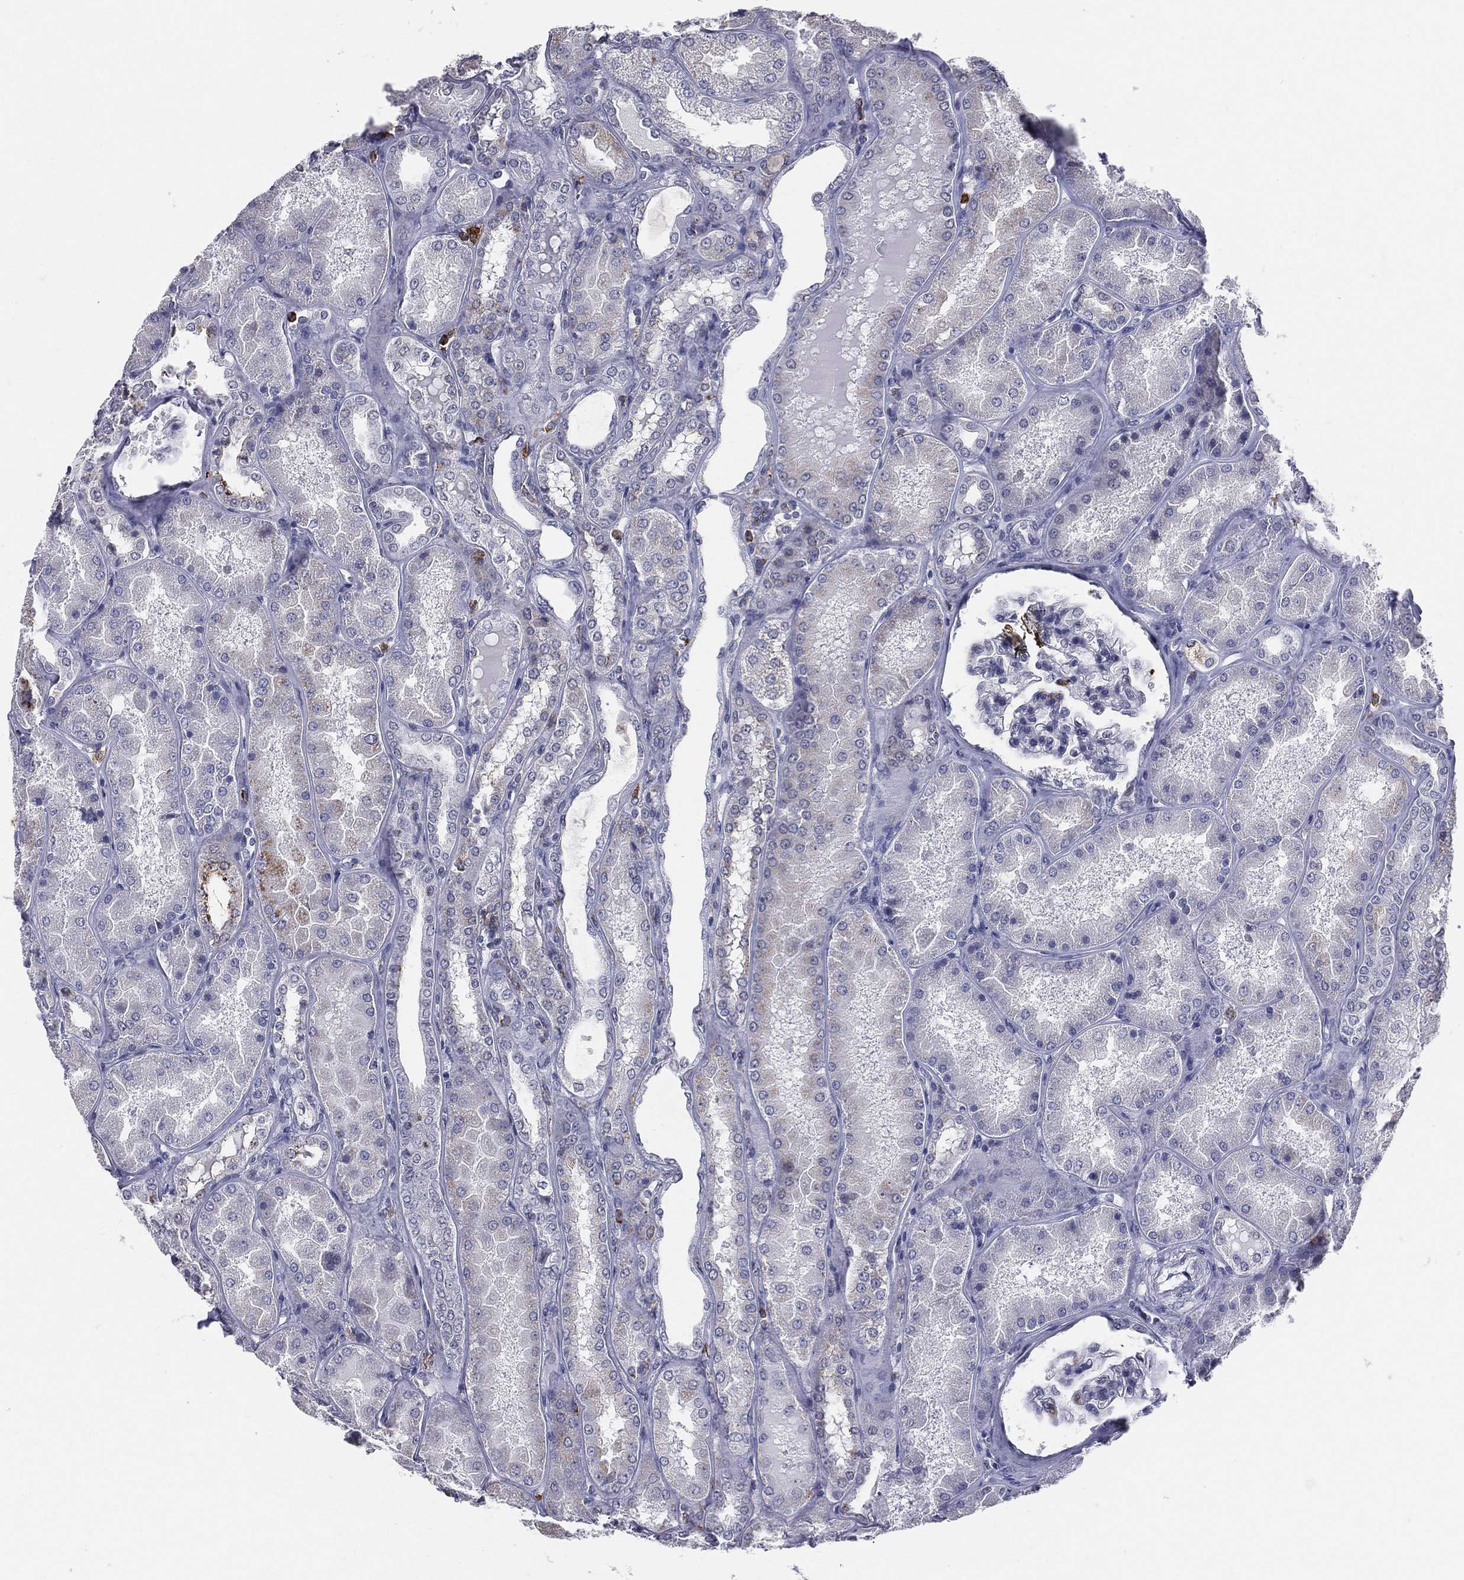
{"staining": {"intensity": "moderate", "quantity": "<25%", "location": "cytoplasmic/membranous"}, "tissue": "kidney", "cell_type": "Cells in glomeruli", "image_type": "normal", "snomed": [{"axis": "morphology", "description": "Normal tissue, NOS"}, {"axis": "topography", "description": "Kidney"}], "caption": "Immunohistochemistry micrograph of benign human kidney stained for a protein (brown), which demonstrates low levels of moderate cytoplasmic/membranous staining in approximately <25% of cells in glomeruli.", "gene": "EVI2B", "patient": {"sex": "female", "age": 56}}